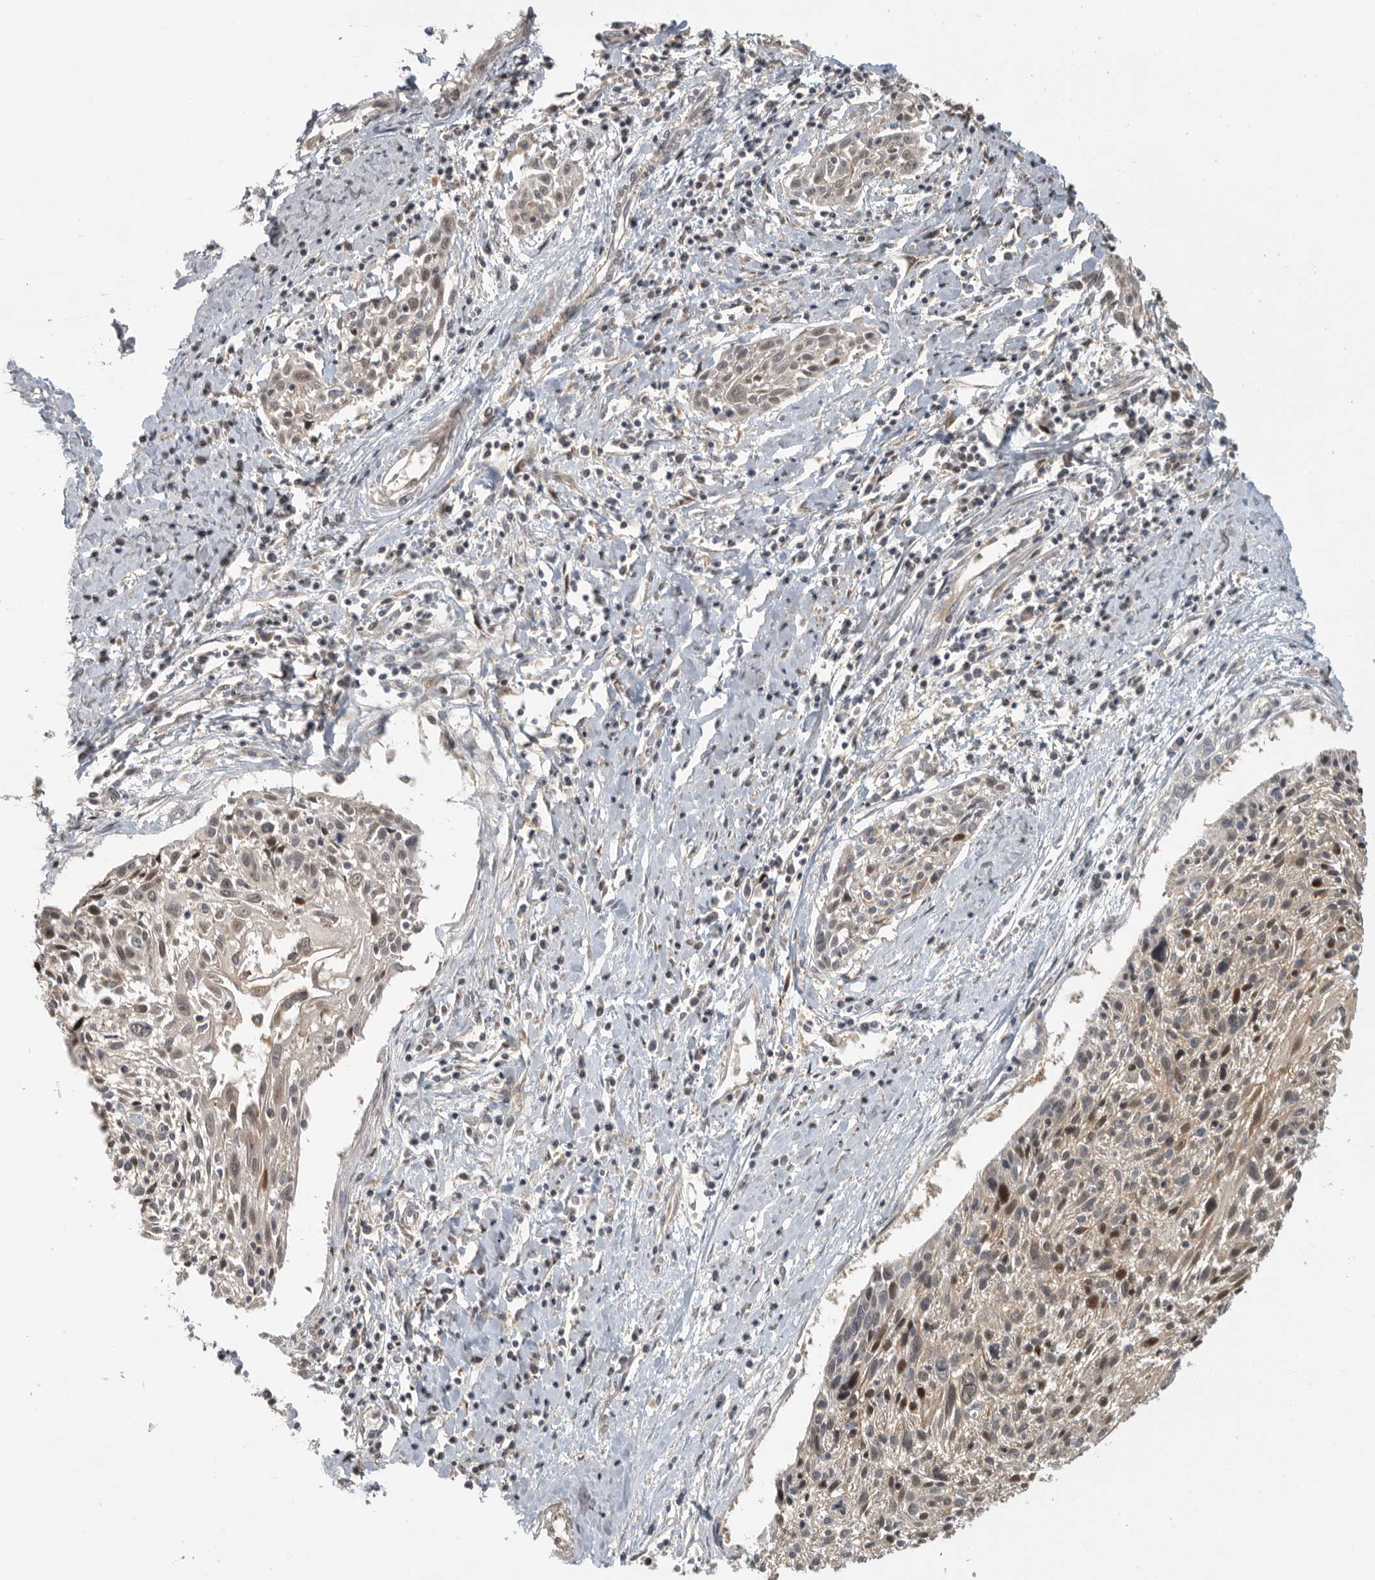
{"staining": {"intensity": "negative", "quantity": "none", "location": "none"}, "tissue": "cervical cancer", "cell_type": "Tumor cells", "image_type": "cancer", "snomed": [{"axis": "morphology", "description": "Squamous cell carcinoma, NOS"}, {"axis": "topography", "description": "Cervix"}], "caption": "Immunohistochemistry (IHC) photomicrograph of neoplastic tissue: squamous cell carcinoma (cervical) stained with DAB (3,3'-diaminobenzidine) exhibits no significant protein expression in tumor cells.", "gene": "SWT1", "patient": {"sex": "female", "age": 51}}